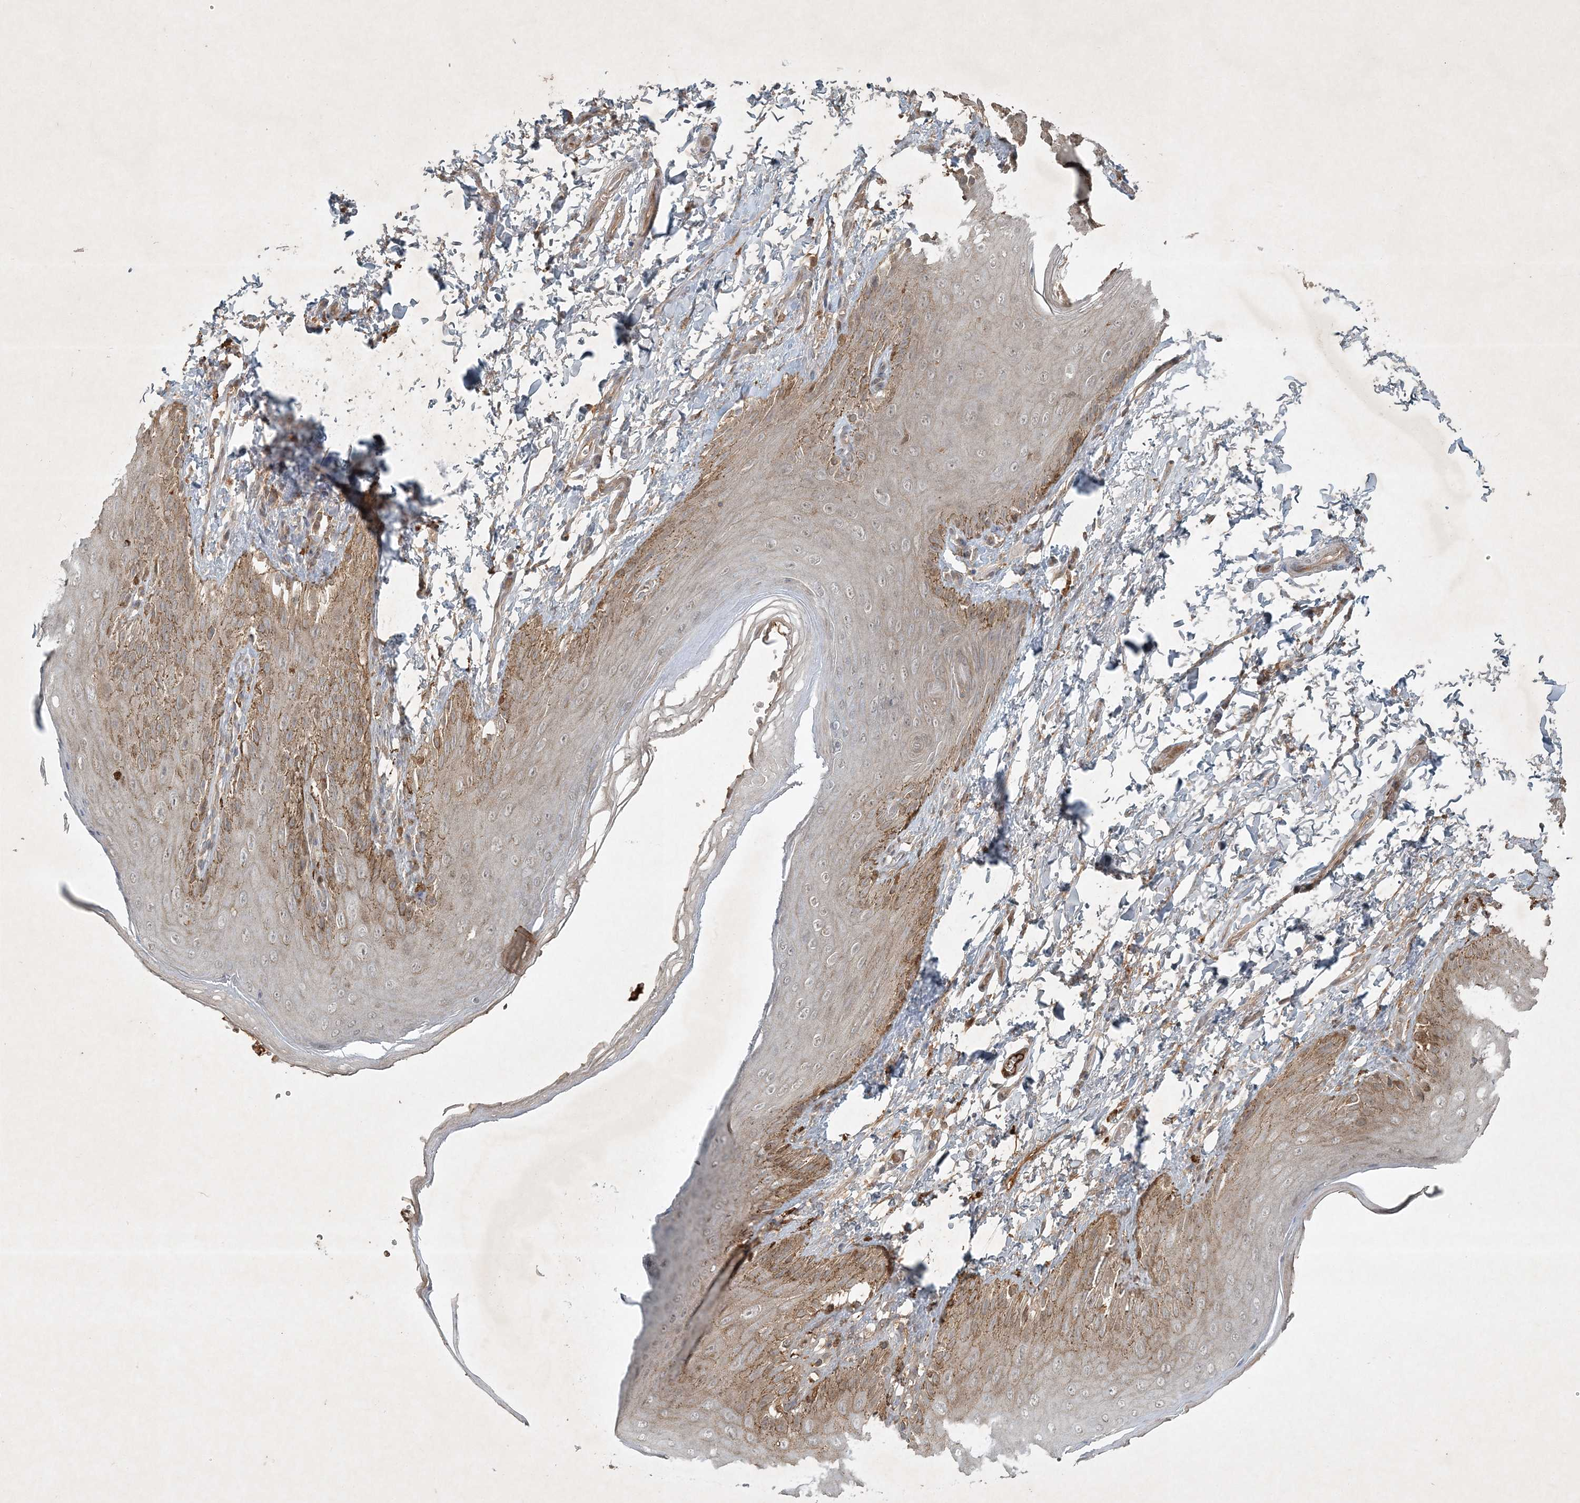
{"staining": {"intensity": "moderate", "quantity": "<25%", "location": "cytoplasmic/membranous"}, "tissue": "skin", "cell_type": "Epidermal cells", "image_type": "normal", "snomed": [{"axis": "morphology", "description": "Normal tissue, NOS"}, {"axis": "topography", "description": "Anal"}], "caption": "Epidermal cells reveal moderate cytoplasmic/membranous staining in about <25% of cells in normal skin.", "gene": "TNFAIP6", "patient": {"sex": "male", "age": 44}}